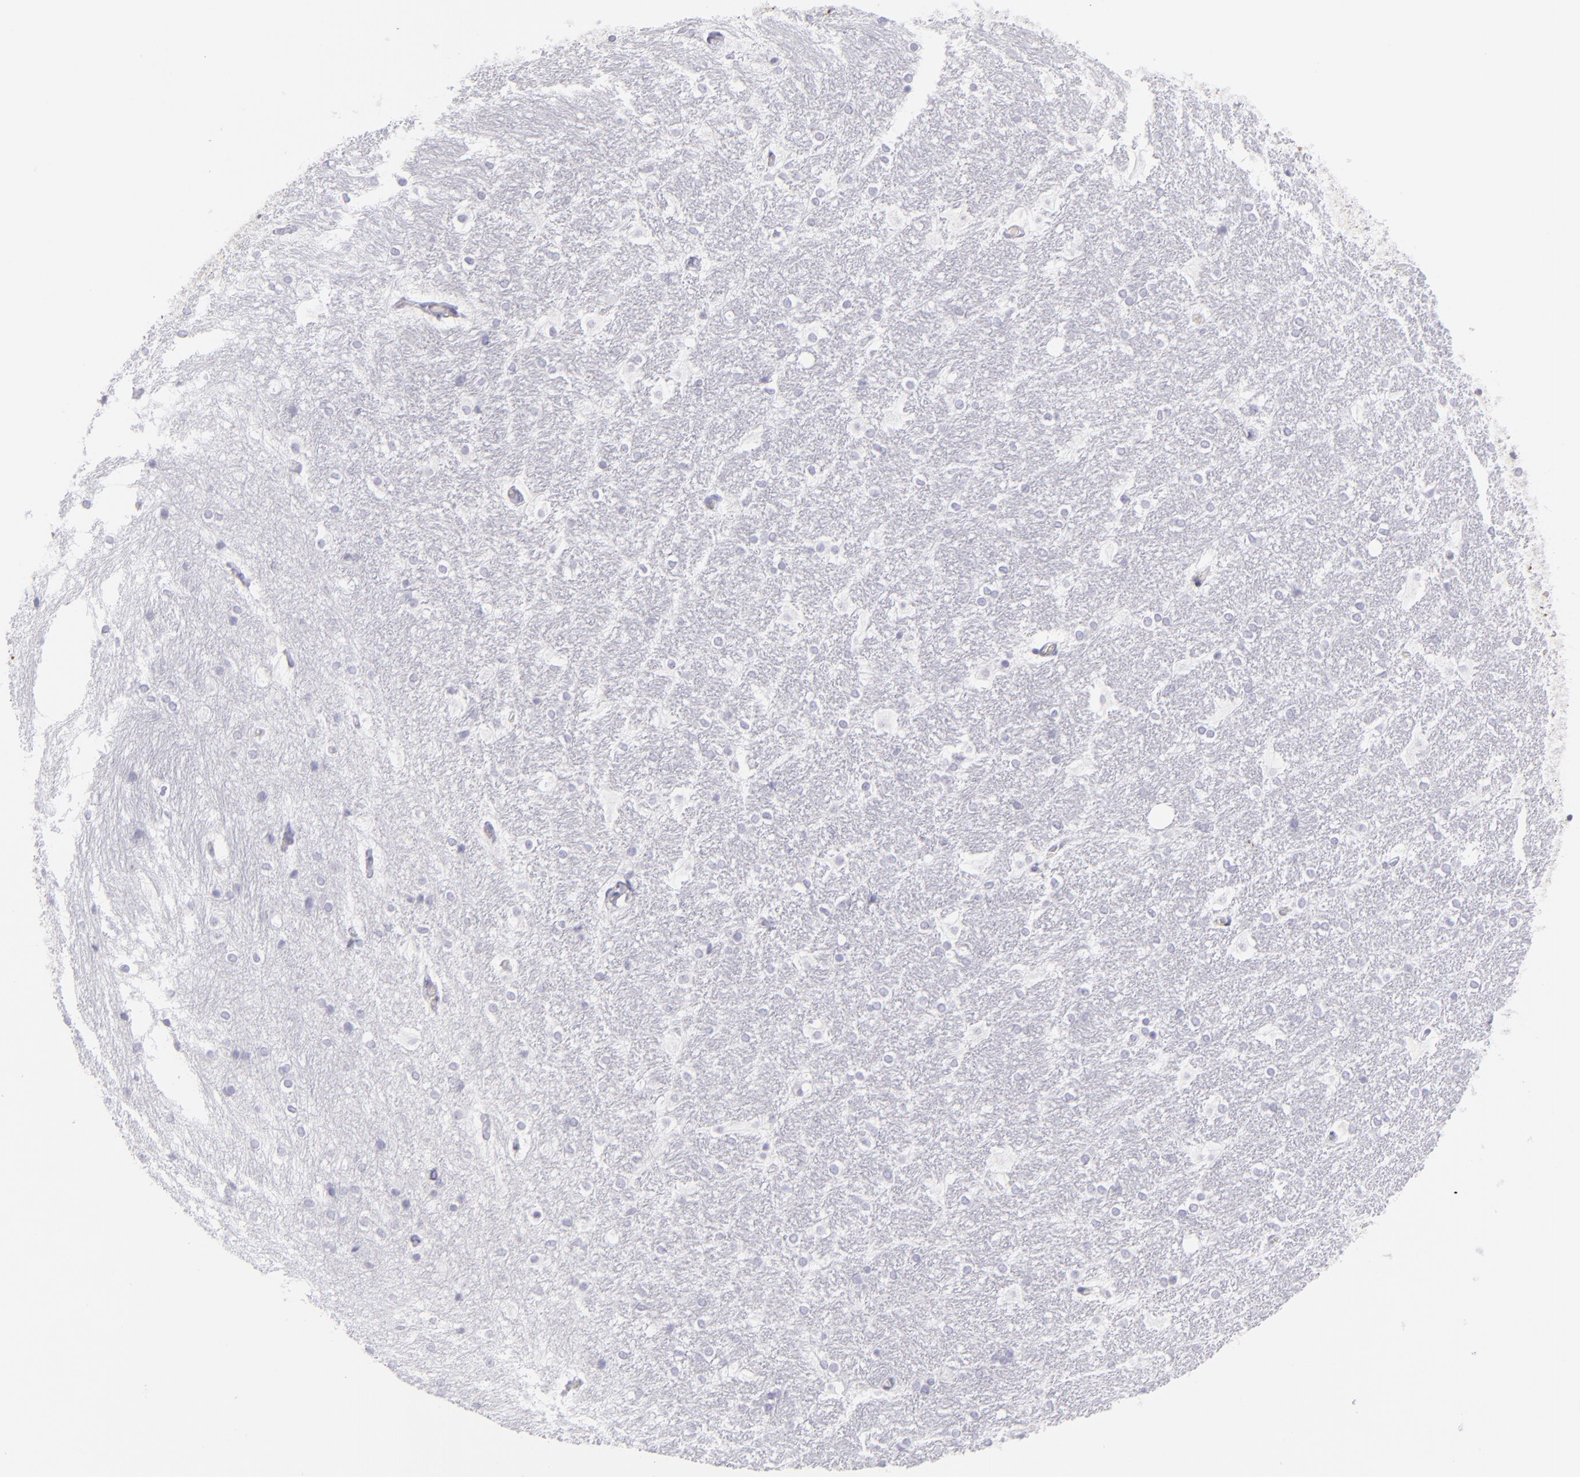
{"staining": {"intensity": "negative", "quantity": "none", "location": "none"}, "tissue": "hippocampus", "cell_type": "Glial cells", "image_type": "normal", "snomed": [{"axis": "morphology", "description": "Normal tissue, NOS"}, {"axis": "topography", "description": "Hippocampus"}], "caption": "There is no significant expression in glial cells of hippocampus. (DAB IHC, high magnification).", "gene": "THBD", "patient": {"sex": "female", "age": 19}}